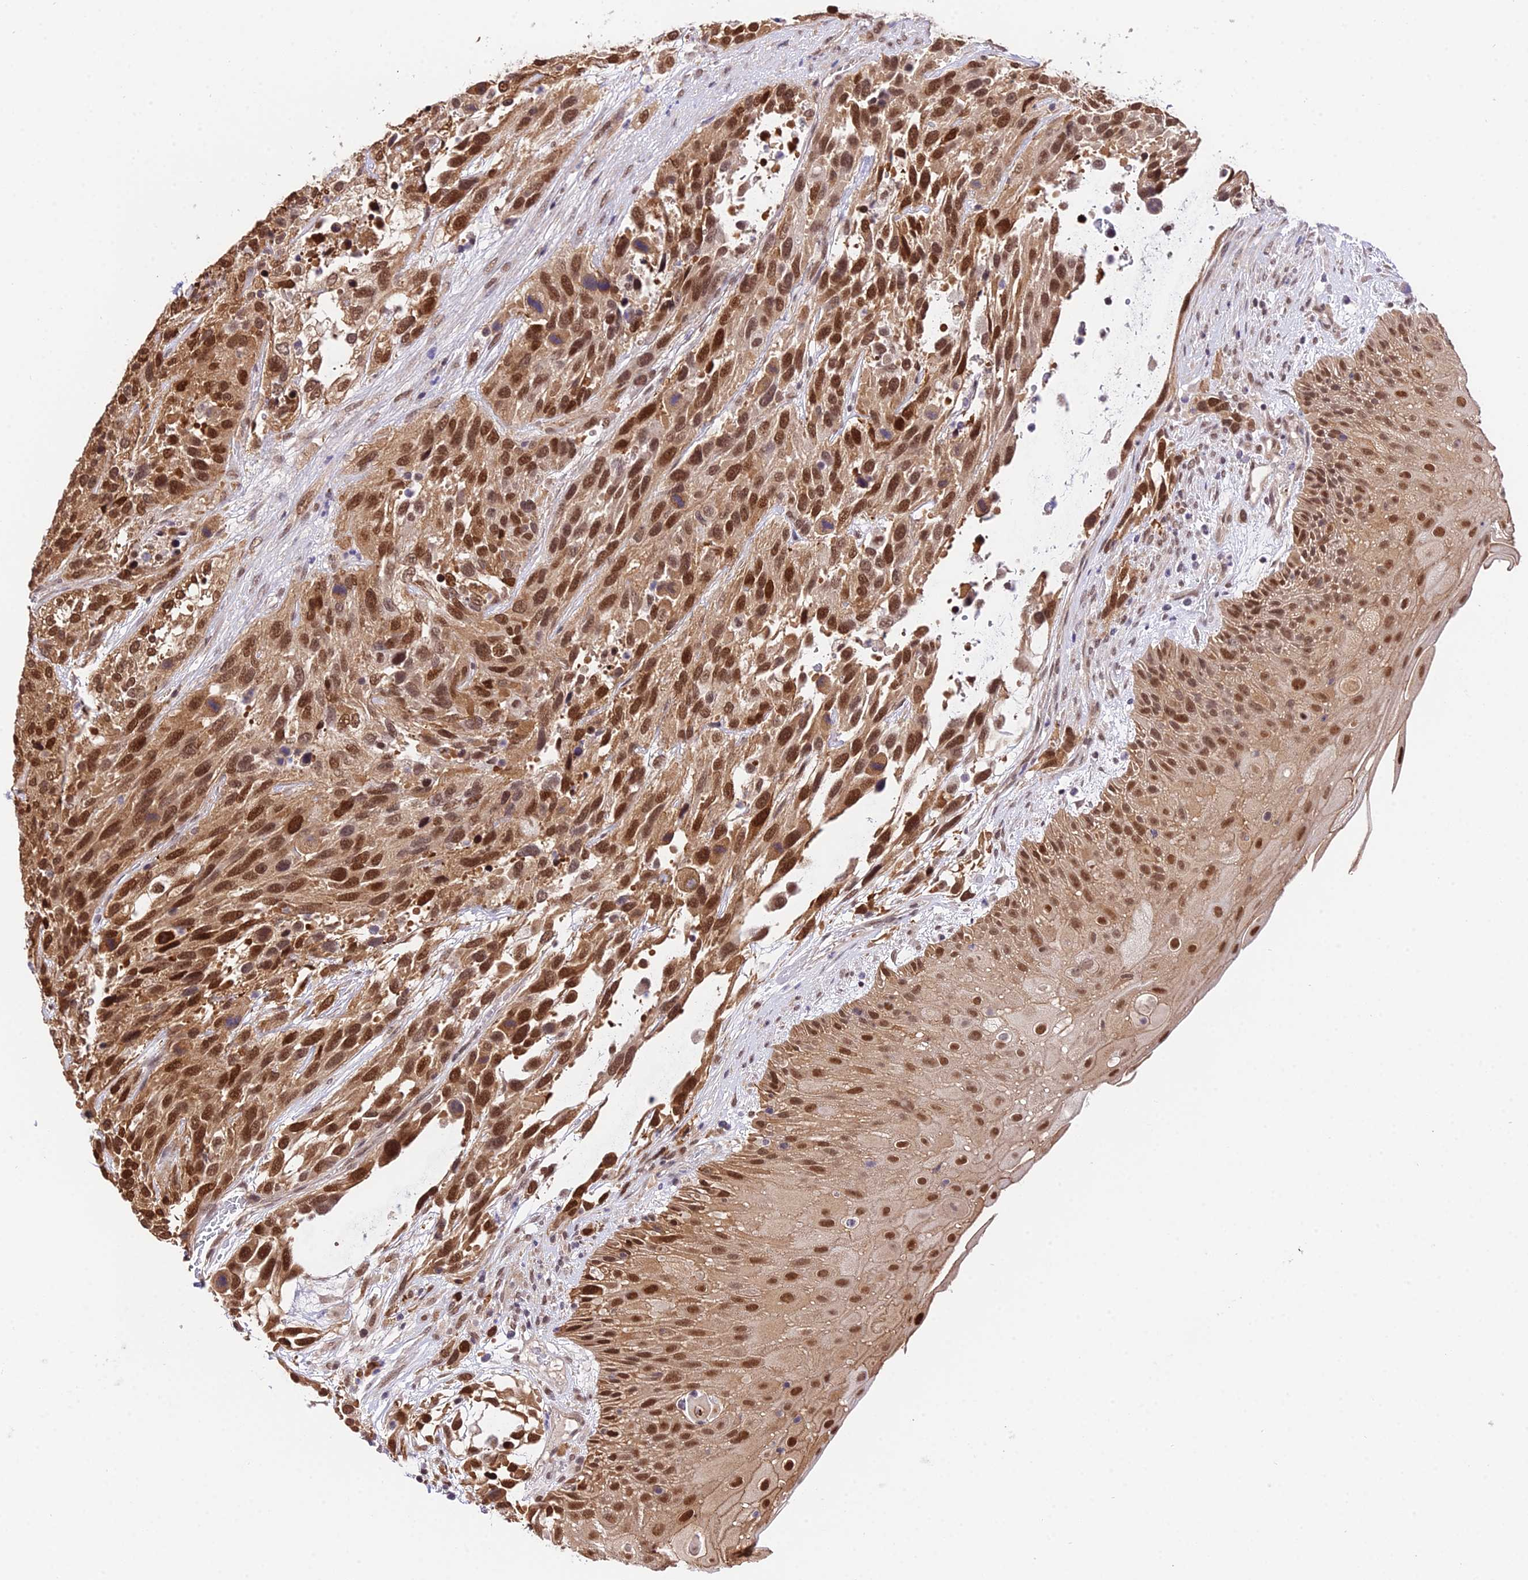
{"staining": {"intensity": "strong", "quantity": ">75%", "location": "nuclear"}, "tissue": "urothelial cancer", "cell_type": "Tumor cells", "image_type": "cancer", "snomed": [{"axis": "morphology", "description": "Urothelial carcinoma, High grade"}, {"axis": "topography", "description": "Urinary bladder"}], "caption": "Brown immunohistochemical staining in urothelial carcinoma (high-grade) reveals strong nuclear expression in about >75% of tumor cells.", "gene": "POLR2I", "patient": {"sex": "female", "age": 70}}